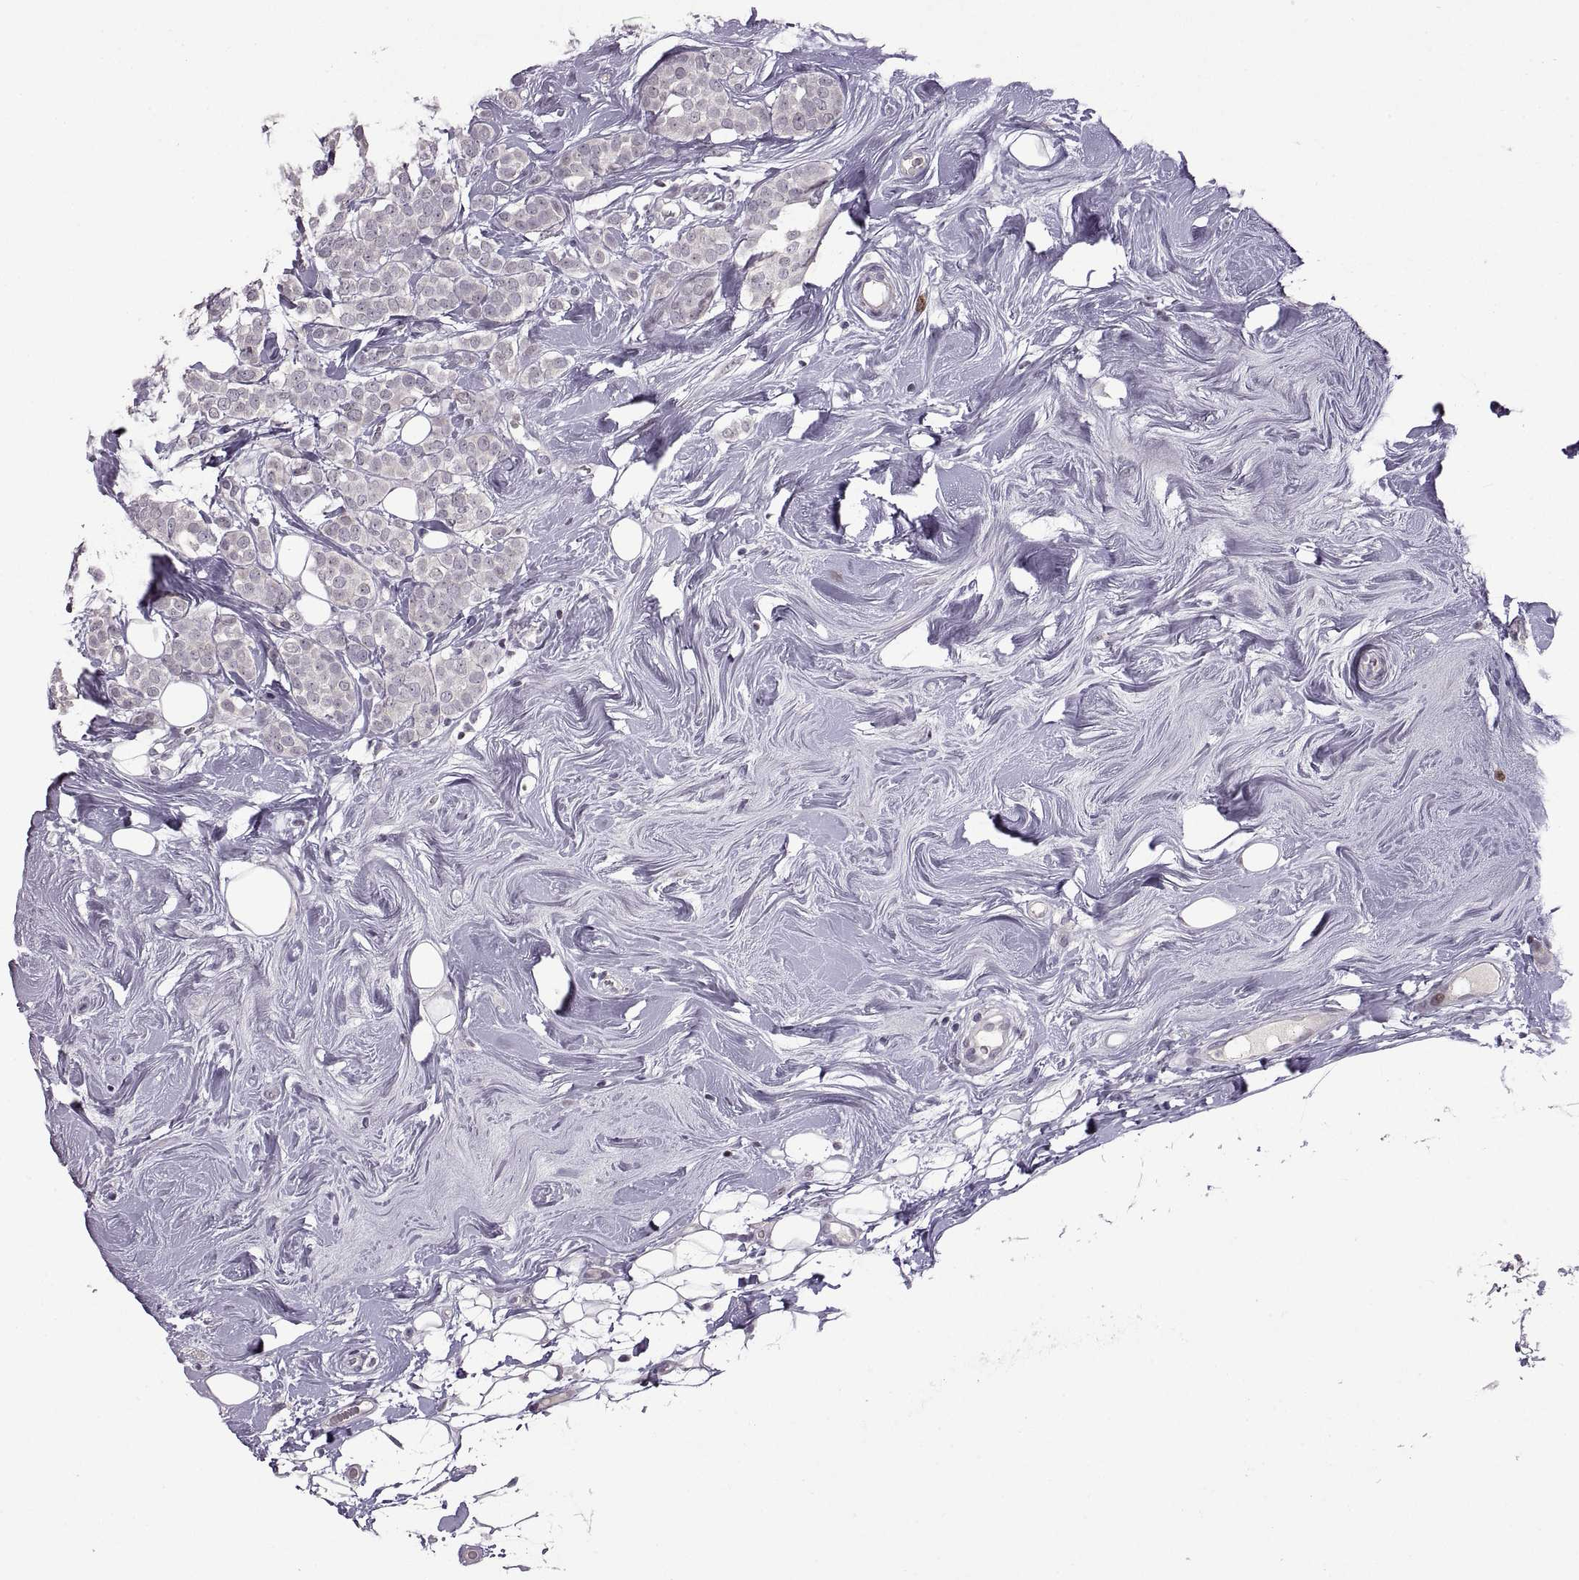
{"staining": {"intensity": "negative", "quantity": "none", "location": "none"}, "tissue": "breast cancer", "cell_type": "Tumor cells", "image_type": "cancer", "snomed": [{"axis": "morphology", "description": "Lobular carcinoma"}, {"axis": "topography", "description": "Breast"}], "caption": "Breast lobular carcinoma was stained to show a protein in brown. There is no significant staining in tumor cells. (Stains: DAB (3,3'-diaminobenzidine) immunohistochemistry with hematoxylin counter stain, Microscopy: brightfield microscopy at high magnification).", "gene": "NEK2", "patient": {"sex": "female", "age": 49}}